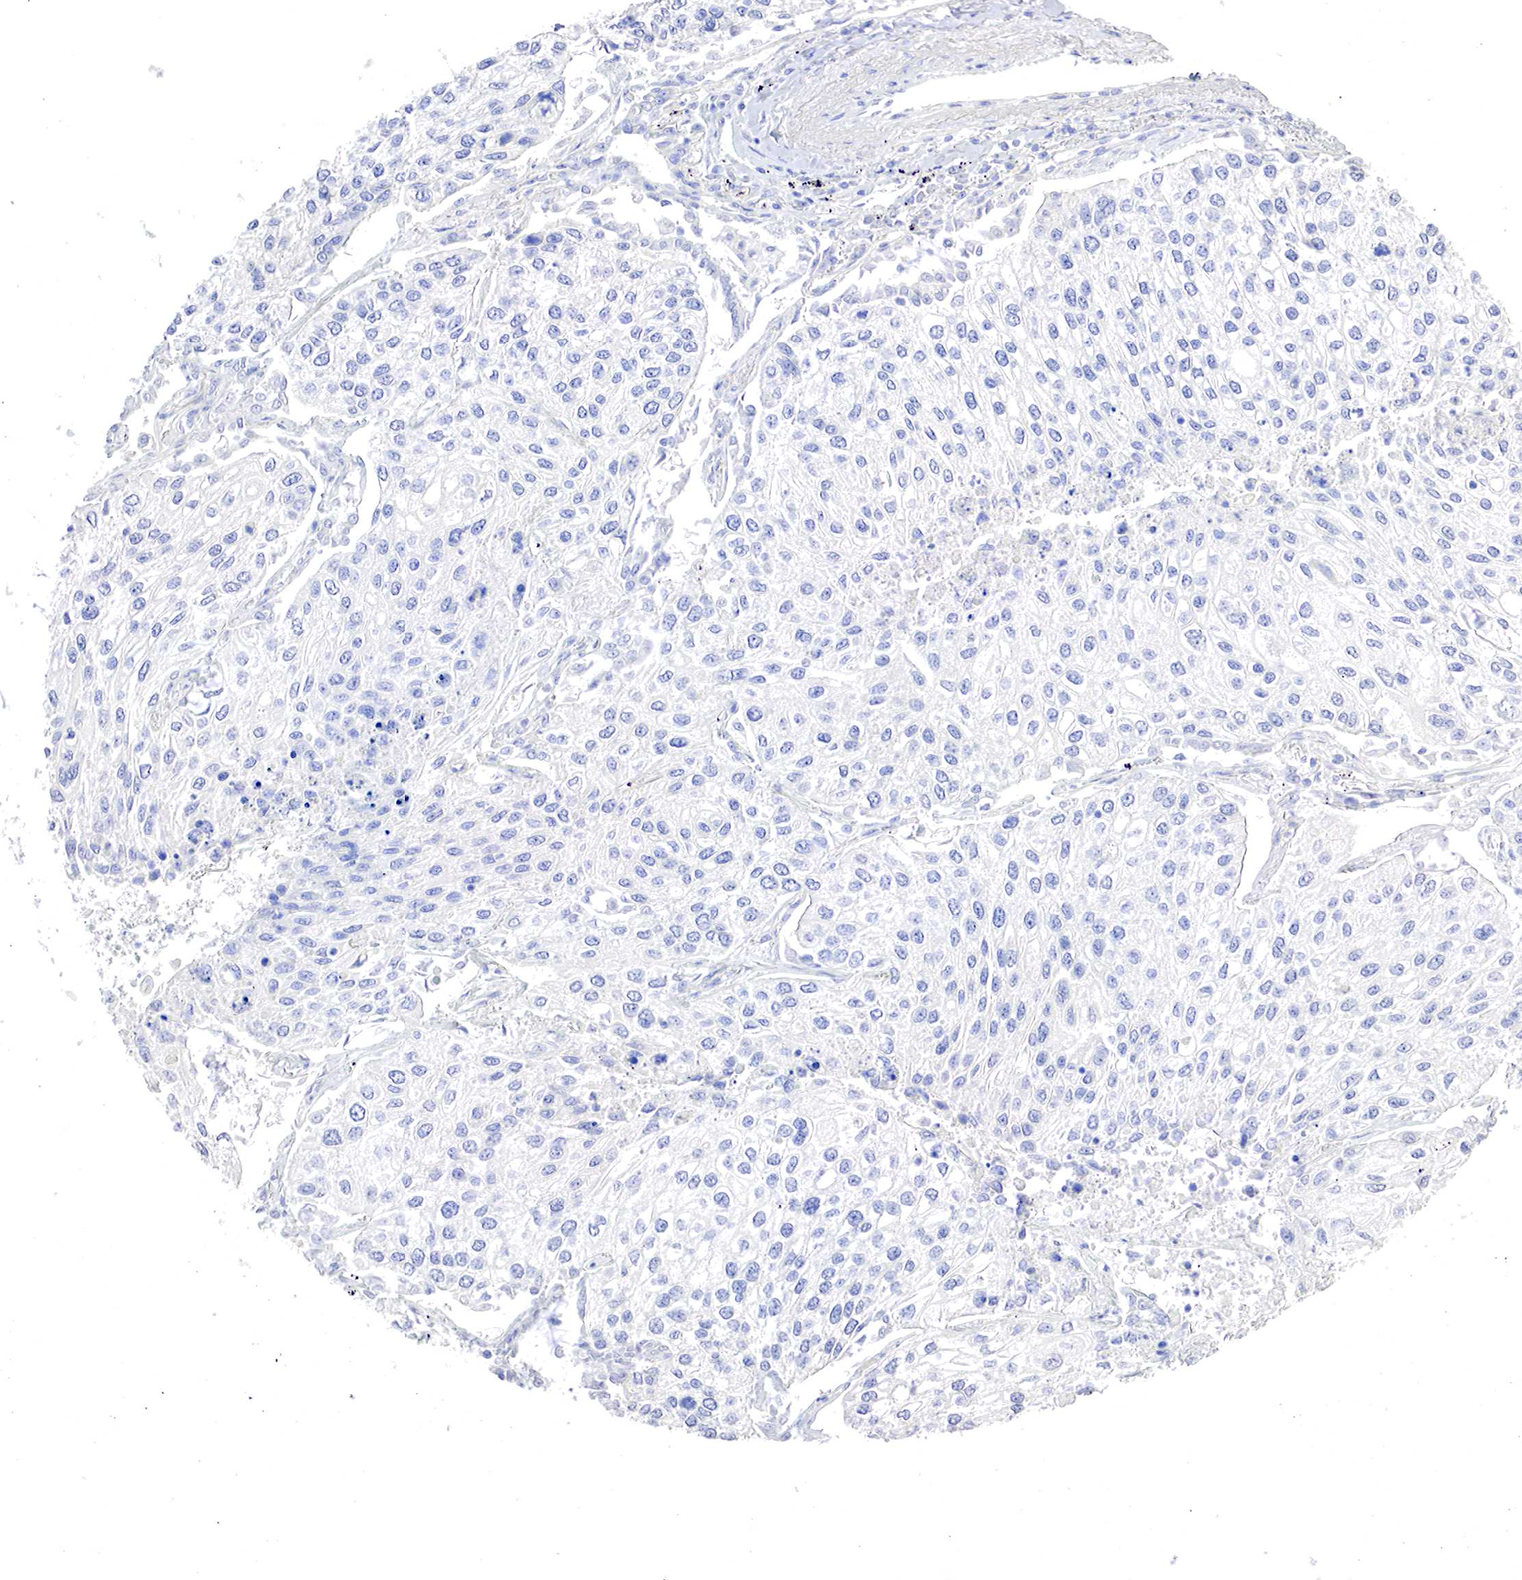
{"staining": {"intensity": "negative", "quantity": "none", "location": "none"}, "tissue": "lung cancer", "cell_type": "Tumor cells", "image_type": "cancer", "snomed": [{"axis": "morphology", "description": "Squamous cell carcinoma, NOS"}, {"axis": "topography", "description": "Lung"}], "caption": "Immunohistochemical staining of lung cancer shows no significant positivity in tumor cells.", "gene": "OTC", "patient": {"sex": "male", "age": 75}}